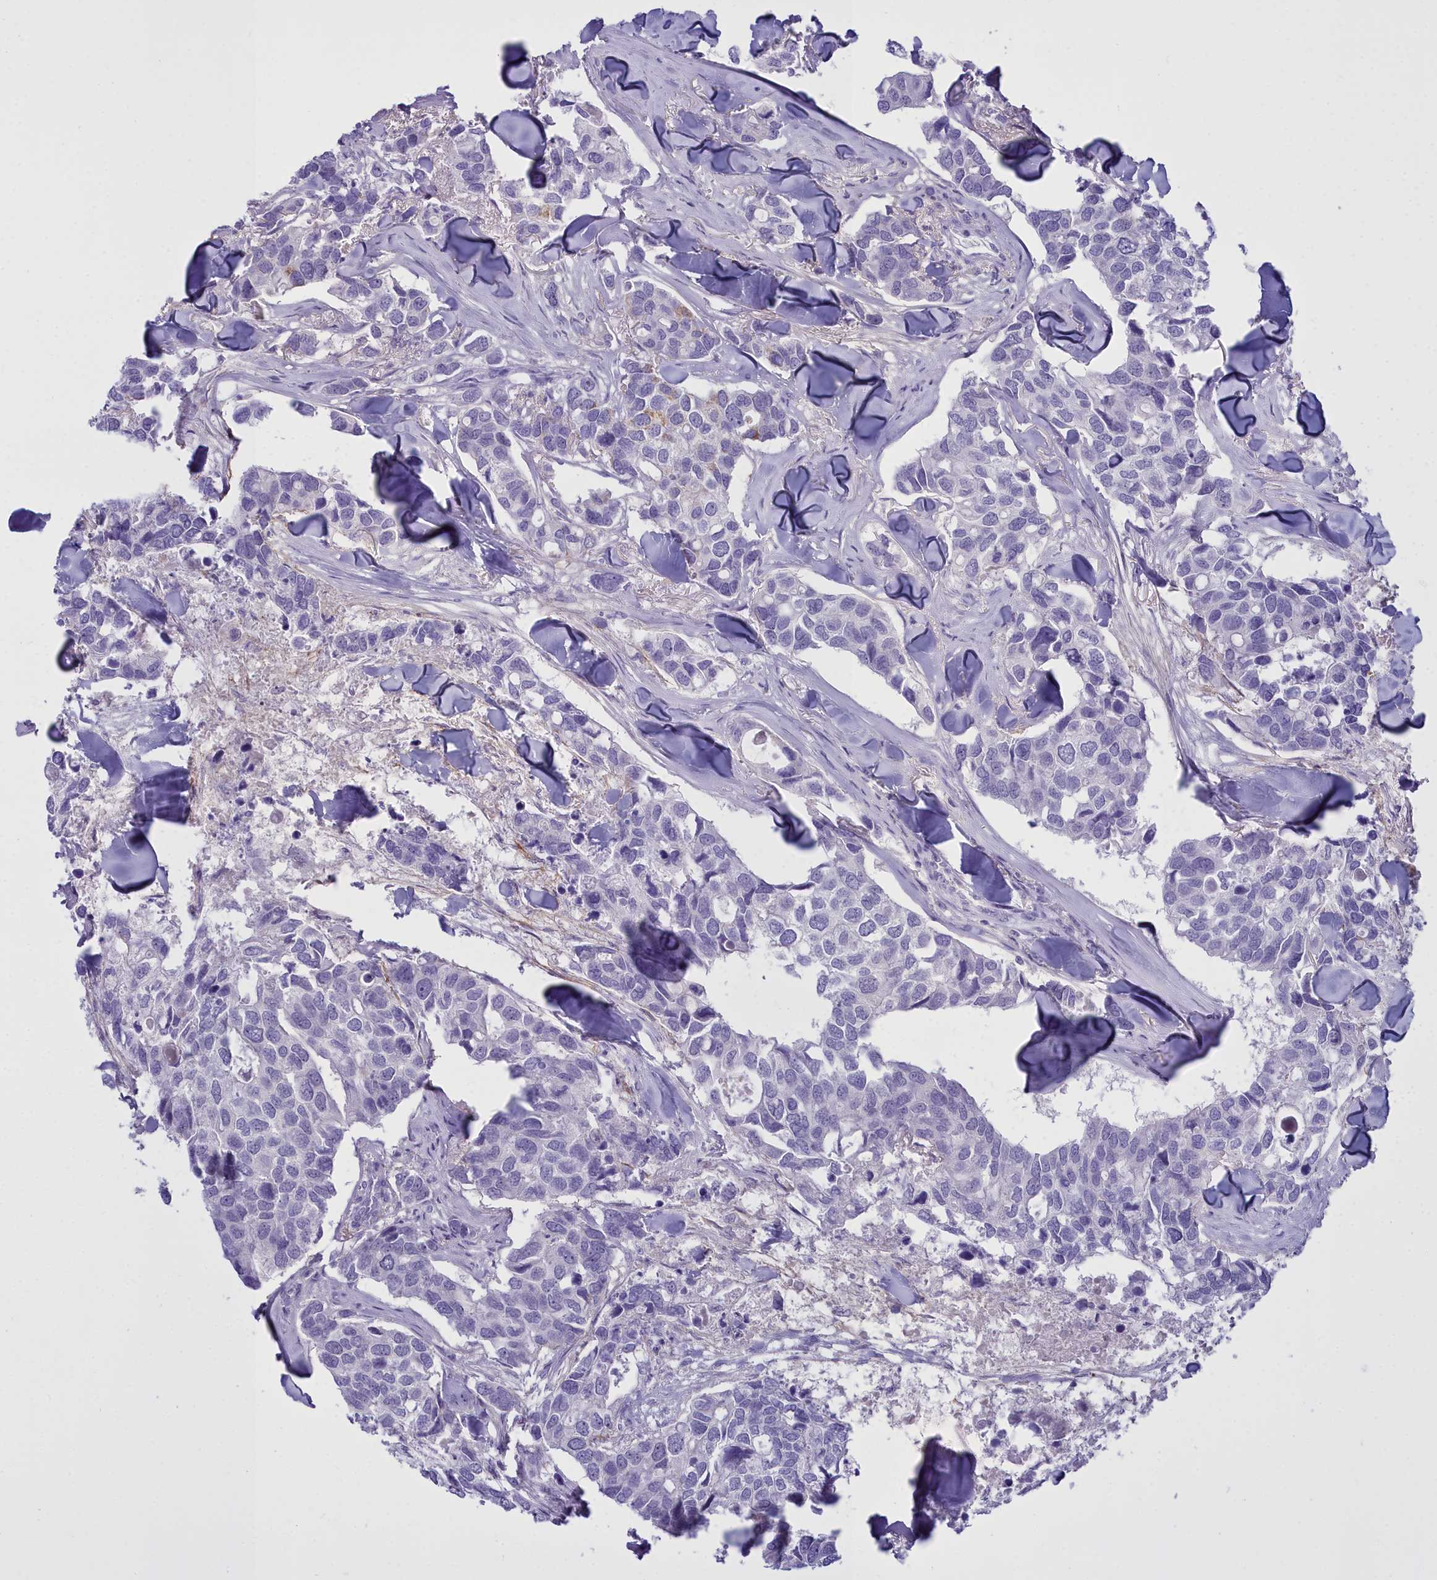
{"staining": {"intensity": "negative", "quantity": "none", "location": "none"}, "tissue": "breast cancer", "cell_type": "Tumor cells", "image_type": "cancer", "snomed": [{"axis": "morphology", "description": "Duct carcinoma"}, {"axis": "topography", "description": "Breast"}], "caption": "A high-resolution micrograph shows IHC staining of breast cancer (intraductal carcinoma), which displays no significant positivity in tumor cells.", "gene": "OSTN", "patient": {"sex": "female", "age": 83}}